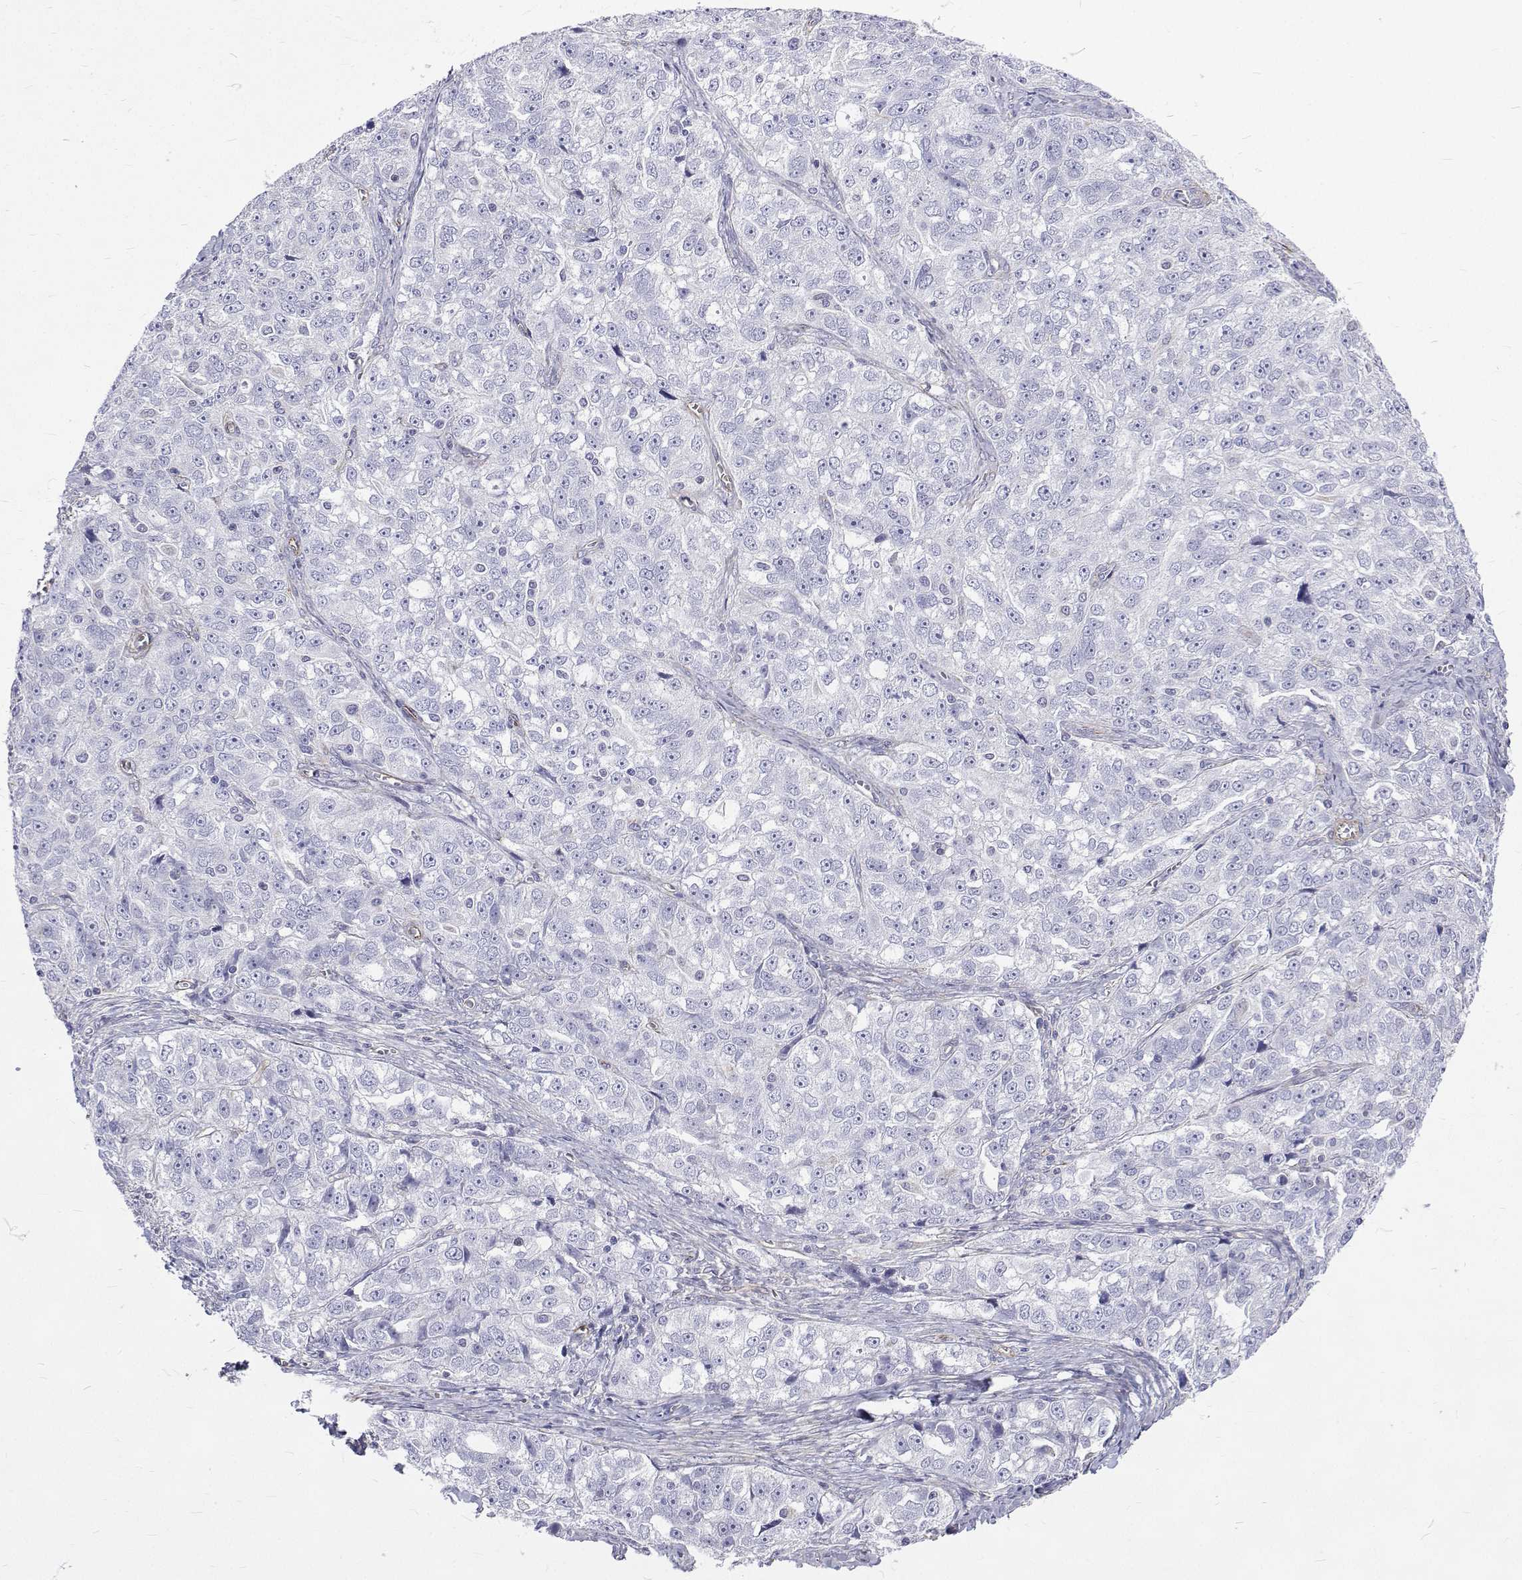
{"staining": {"intensity": "negative", "quantity": "none", "location": "none"}, "tissue": "ovarian cancer", "cell_type": "Tumor cells", "image_type": "cancer", "snomed": [{"axis": "morphology", "description": "Cystadenocarcinoma, serous, NOS"}, {"axis": "topography", "description": "Ovary"}], "caption": "An immunohistochemistry (IHC) micrograph of serous cystadenocarcinoma (ovarian) is shown. There is no staining in tumor cells of serous cystadenocarcinoma (ovarian).", "gene": "OPRPN", "patient": {"sex": "female", "age": 51}}